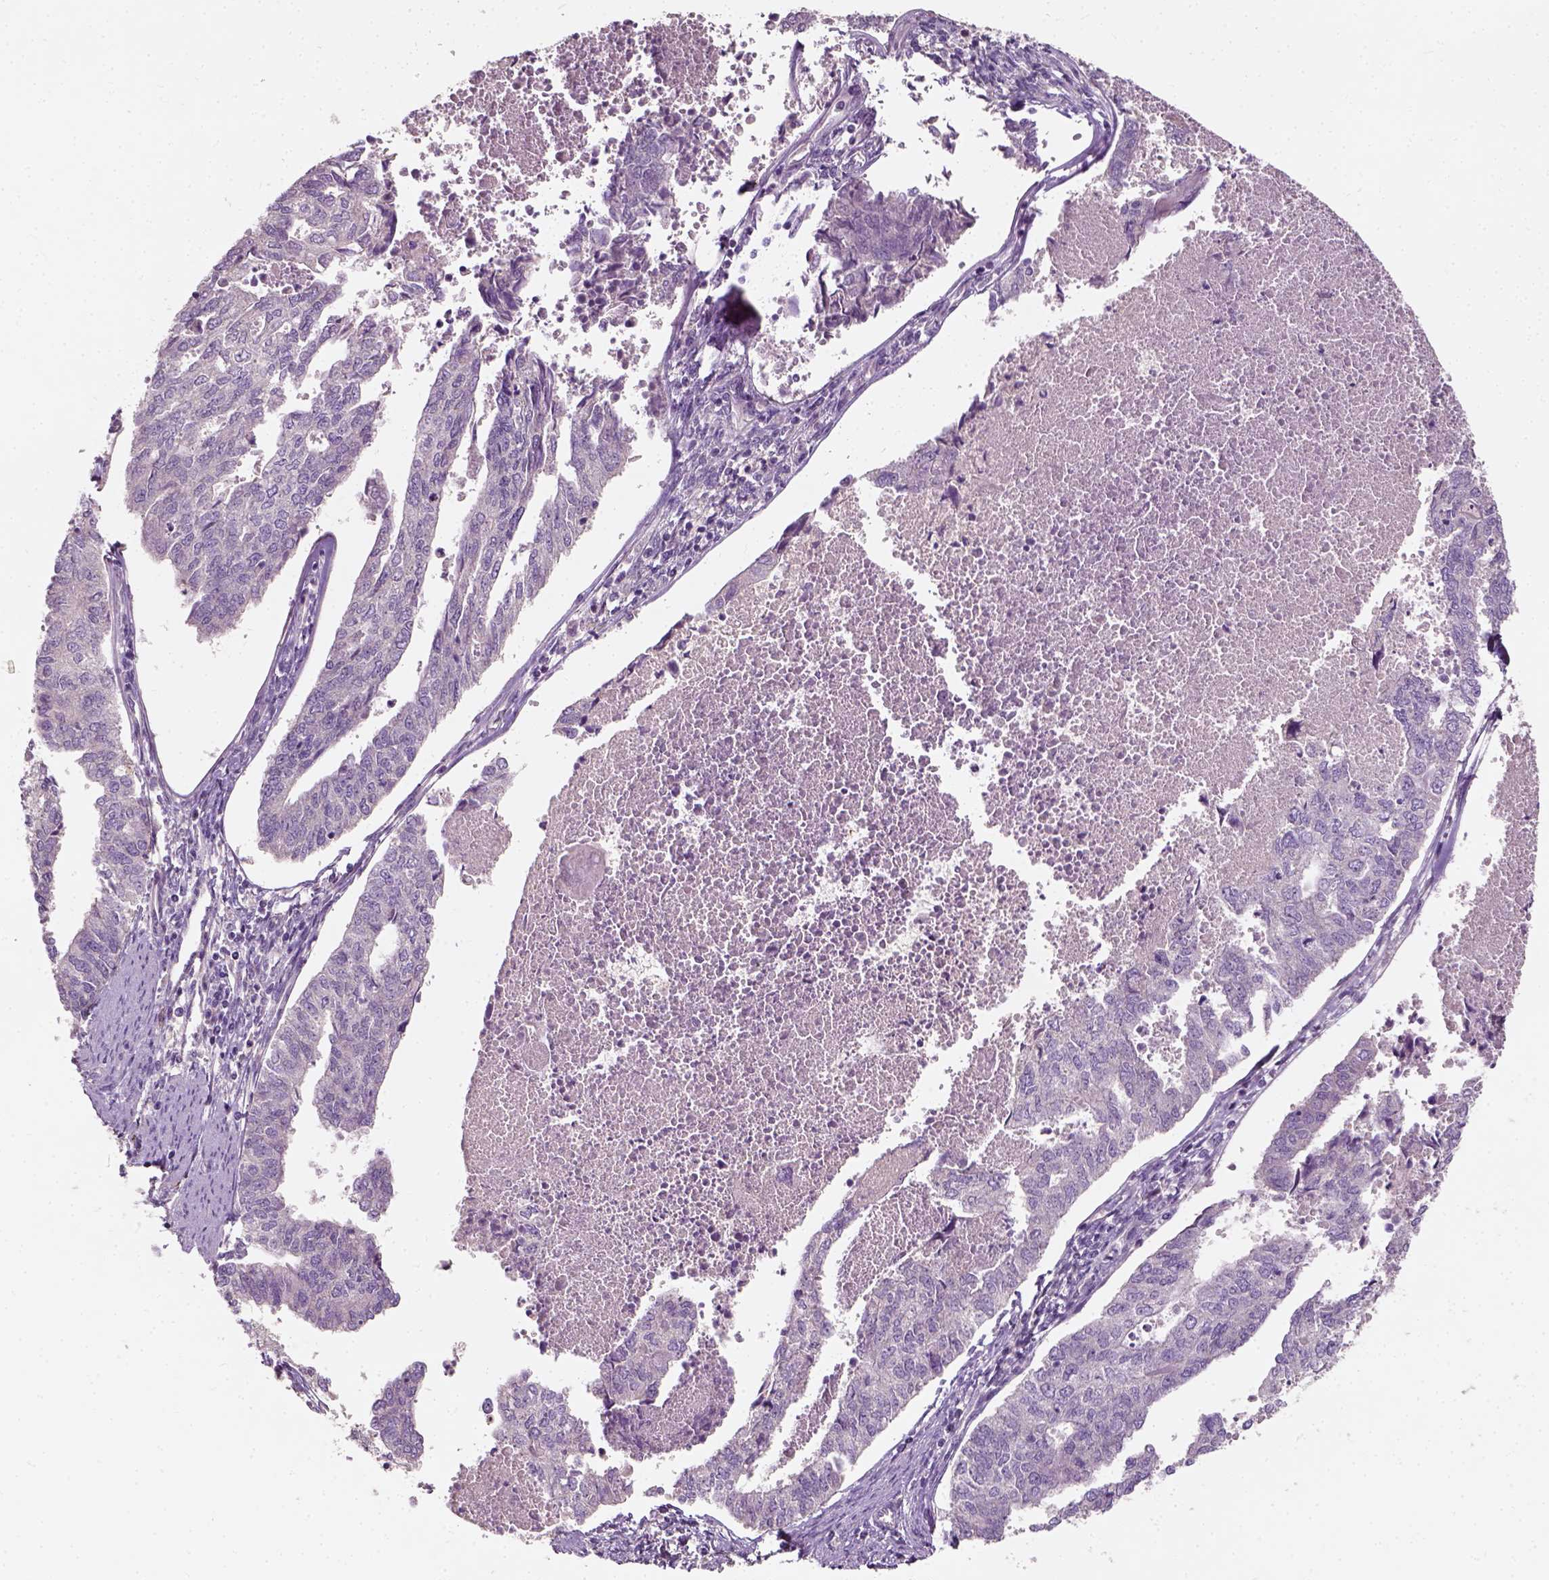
{"staining": {"intensity": "negative", "quantity": "none", "location": "none"}, "tissue": "endometrial cancer", "cell_type": "Tumor cells", "image_type": "cancer", "snomed": [{"axis": "morphology", "description": "Adenocarcinoma, NOS"}, {"axis": "topography", "description": "Endometrium"}], "caption": "This is an immunohistochemistry (IHC) image of human endometrial cancer. There is no expression in tumor cells.", "gene": "DHCR24", "patient": {"sex": "female", "age": 73}}